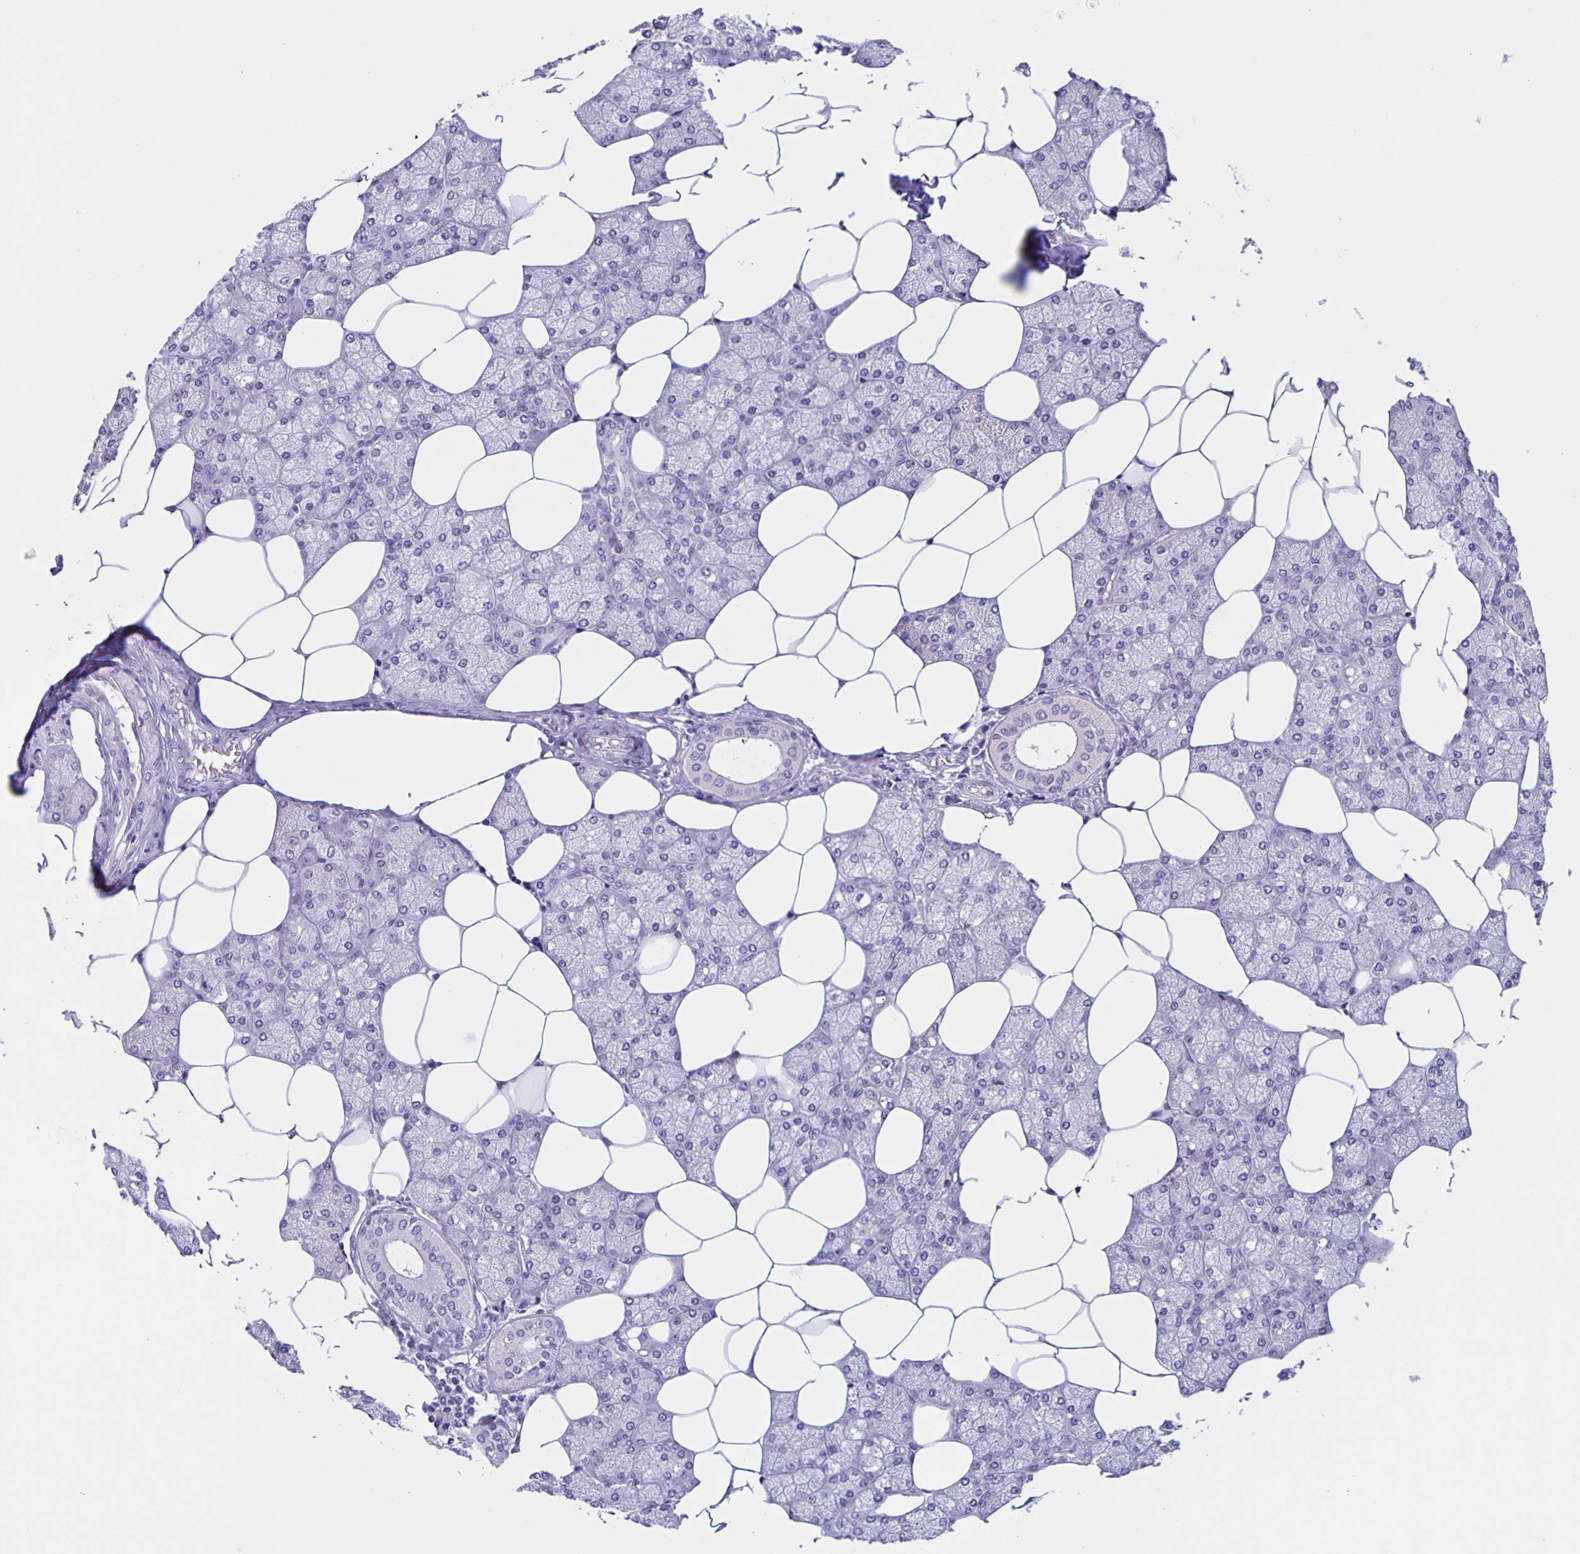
{"staining": {"intensity": "weak", "quantity": "<25%", "location": "cytoplasmic/membranous"}, "tissue": "salivary gland", "cell_type": "Glandular cells", "image_type": "normal", "snomed": [{"axis": "morphology", "description": "Normal tissue, NOS"}, {"axis": "topography", "description": "Salivary gland"}], "caption": "Immunohistochemical staining of benign salivary gland demonstrates no significant expression in glandular cells.", "gene": "SLC12A3", "patient": {"sex": "female", "age": 43}}